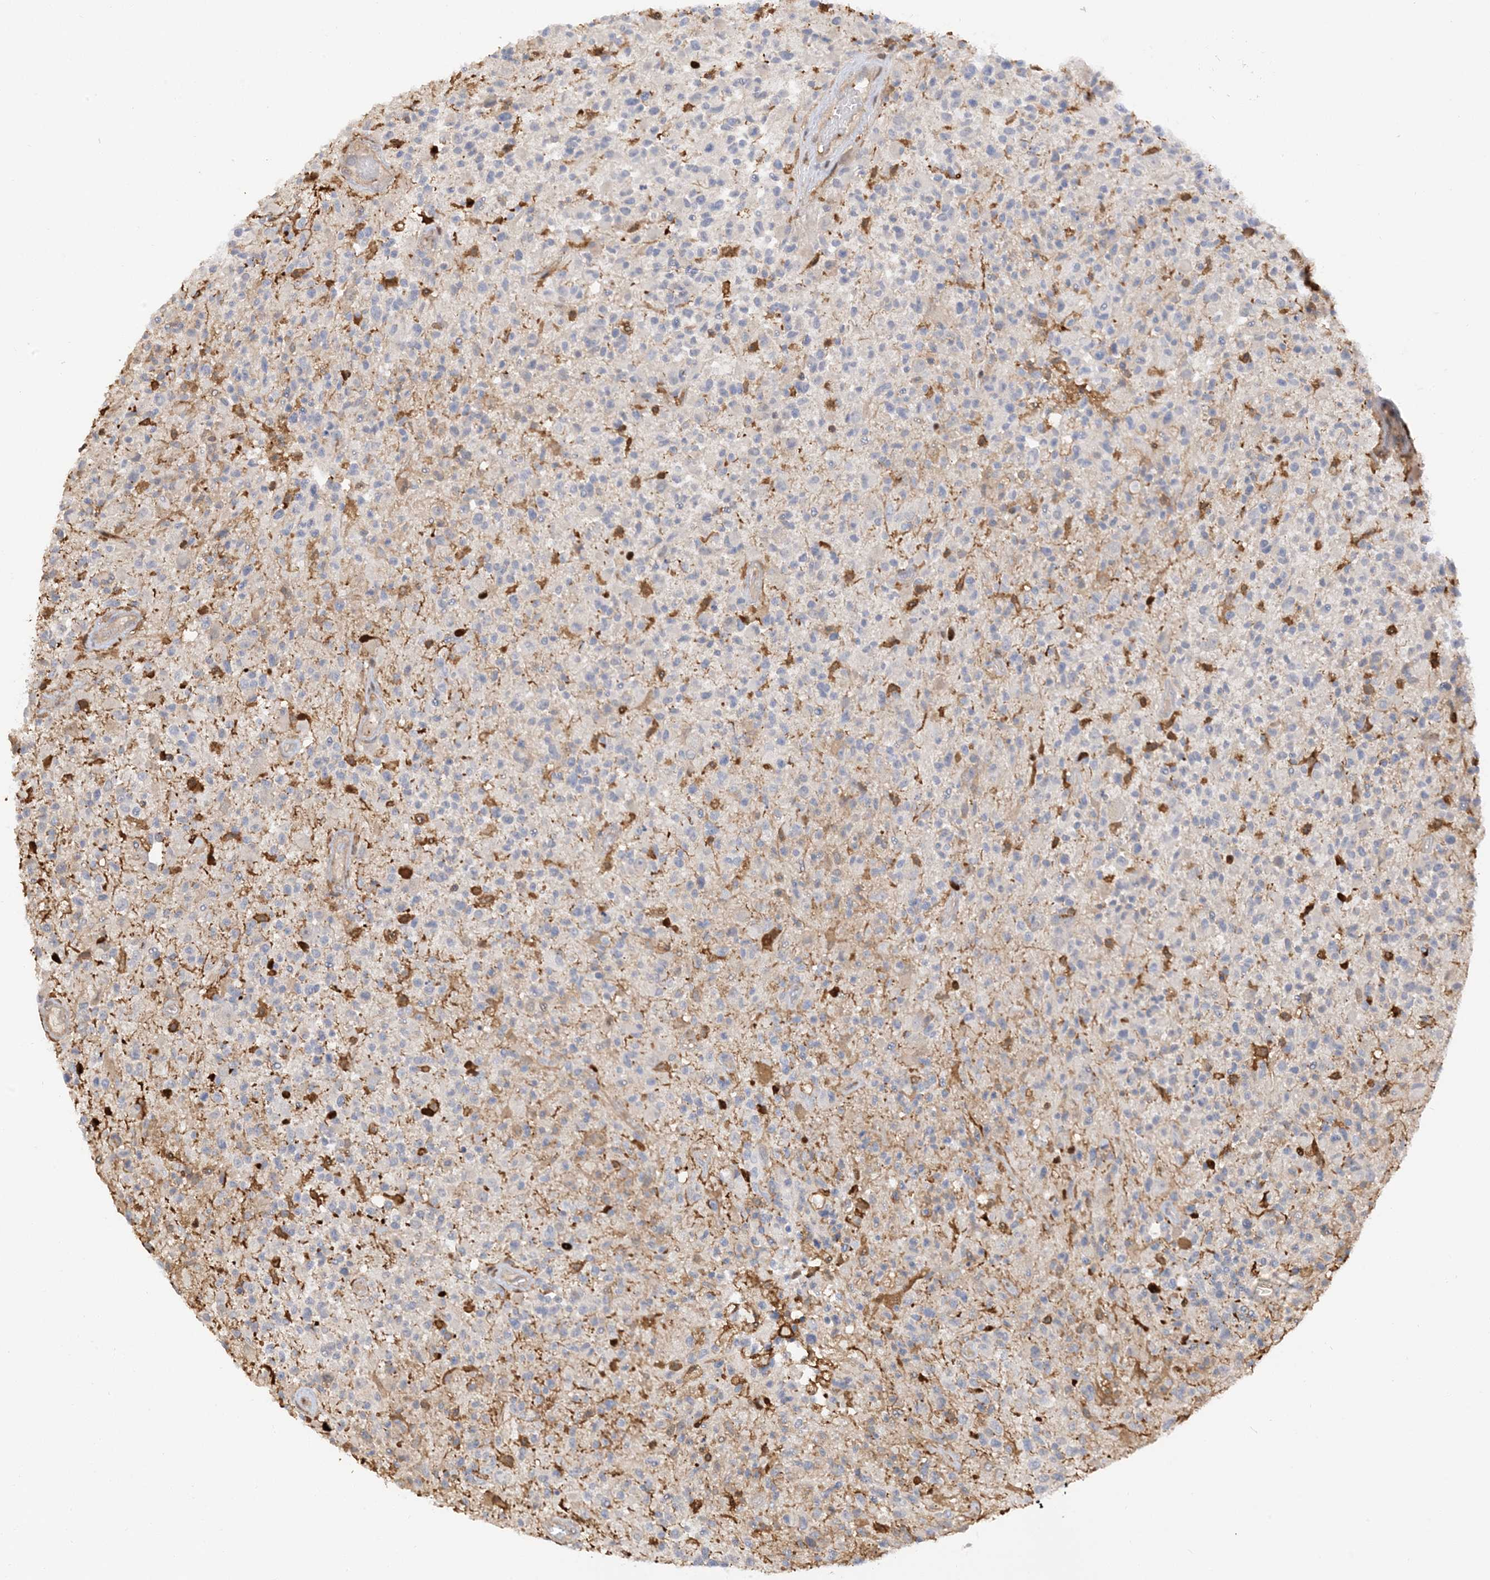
{"staining": {"intensity": "negative", "quantity": "none", "location": "none"}, "tissue": "glioma", "cell_type": "Tumor cells", "image_type": "cancer", "snomed": [{"axis": "morphology", "description": "Glioma, malignant, High grade"}, {"axis": "morphology", "description": "Glioblastoma, NOS"}, {"axis": "topography", "description": "Brain"}], "caption": "DAB (3,3'-diaminobenzidine) immunohistochemical staining of human high-grade glioma (malignant) displays no significant positivity in tumor cells.", "gene": "PHACTR2", "patient": {"sex": "male", "age": 60}}